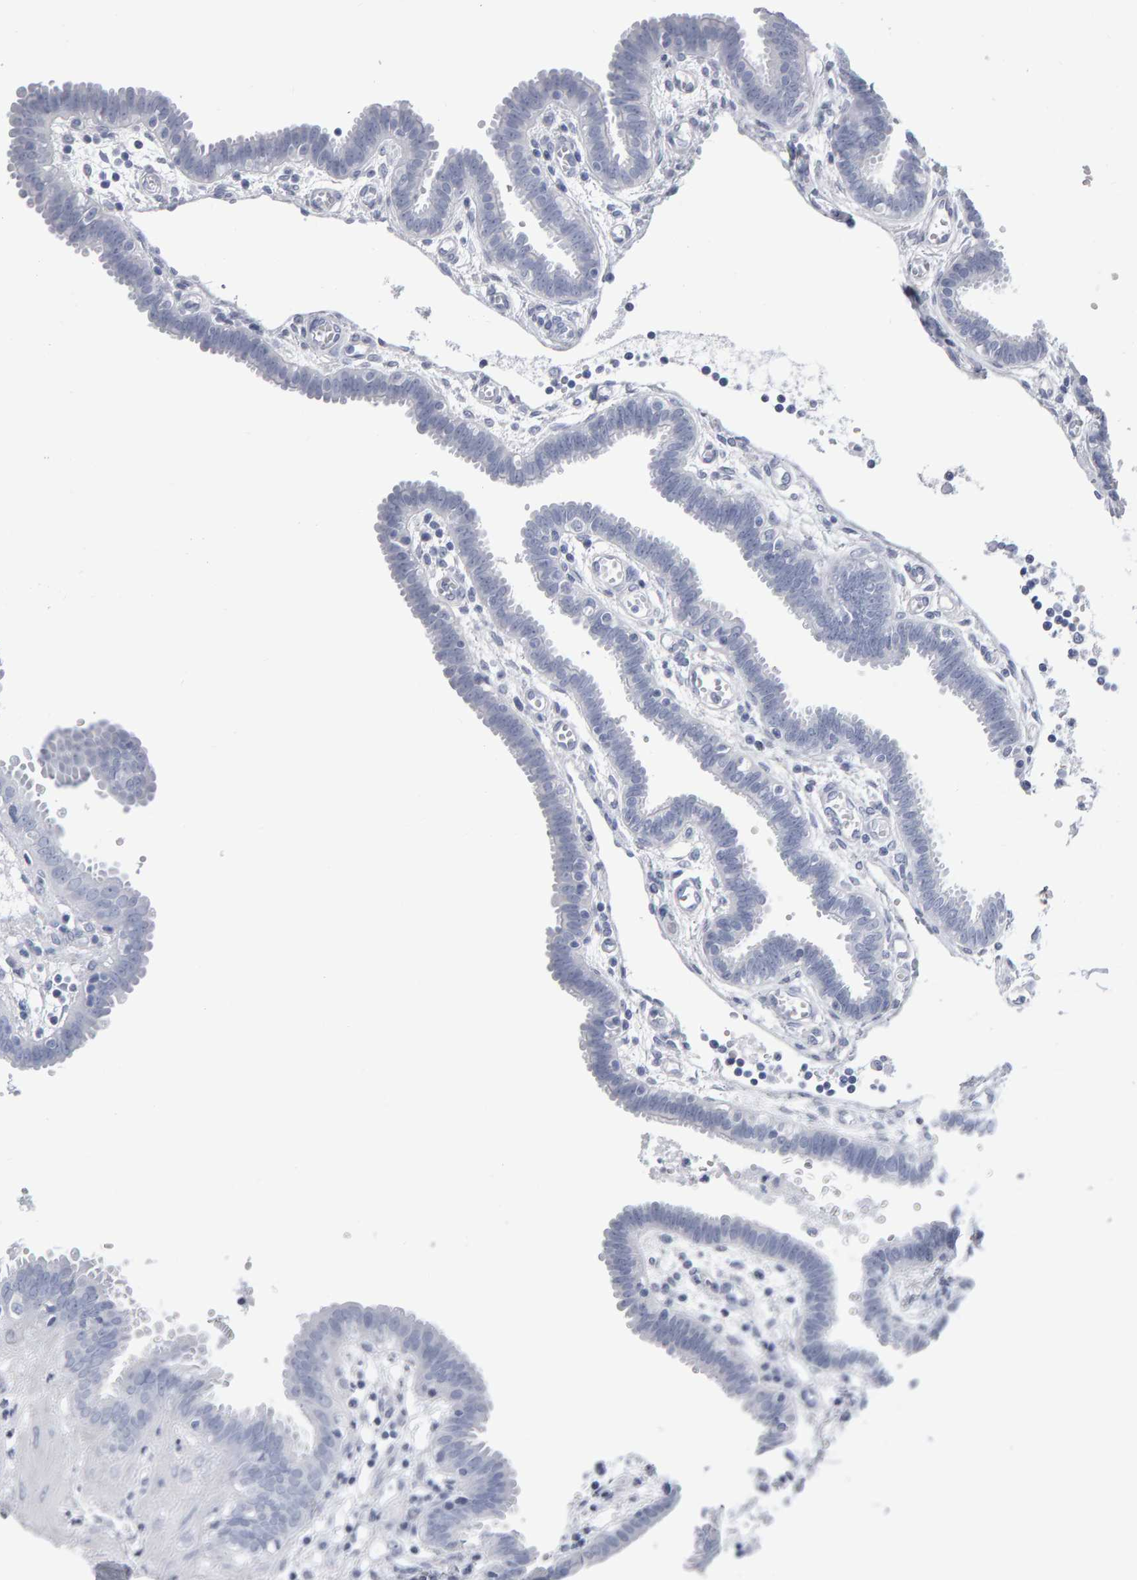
{"staining": {"intensity": "negative", "quantity": "none", "location": "none"}, "tissue": "fallopian tube", "cell_type": "Glandular cells", "image_type": "normal", "snomed": [{"axis": "morphology", "description": "Normal tissue, NOS"}, {"axis": "topography", "description": "Fallopian tube"}, {"axis": "topography", "description": "Placenta"}], "caption": "Glandular cells are negative for brown protein staining in benign fallopian tube.", "gene": "NCDN", "patient": {"sex": "female", "age": 32}}